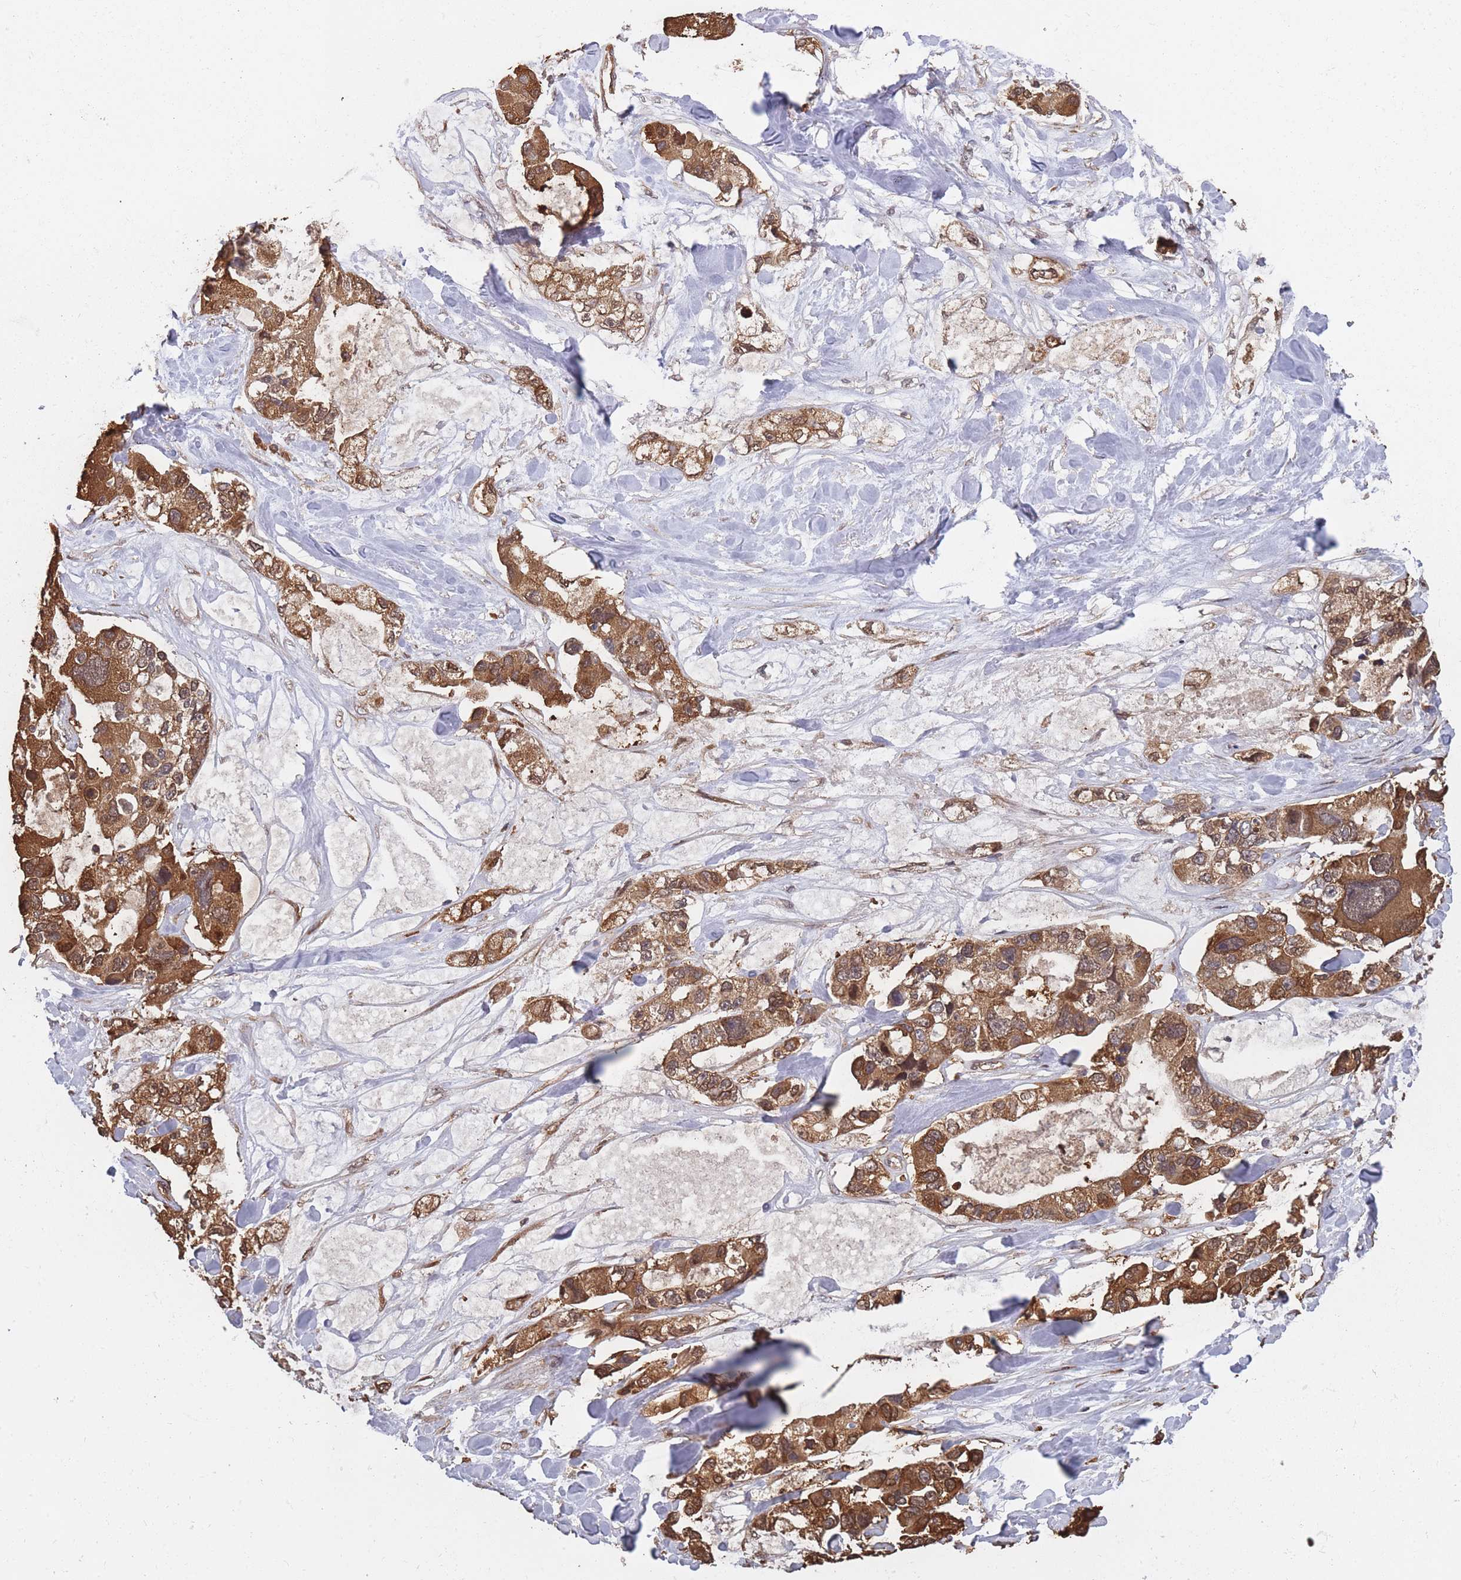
{"staining": {"intensity": "moderate", "quantity": ">75%", "location": "cytoplasmic/membranous"}, "tissue": "lung cancer", "cell_type": "Tumor cells", "image_type": "cancer", "snomed": [{"axis": "morphology", "description": "Adenocarcinoma, NOS"}, {"axis": "topography", "description": "Lung"}], "caption": "Moderate cytoplasmic/membranous protein positivity is seen in about >75% of tumor cells in lung adenocarcinoma.", "gene": "ARL13B", "patient": {"sex": "female", "age": 54}}